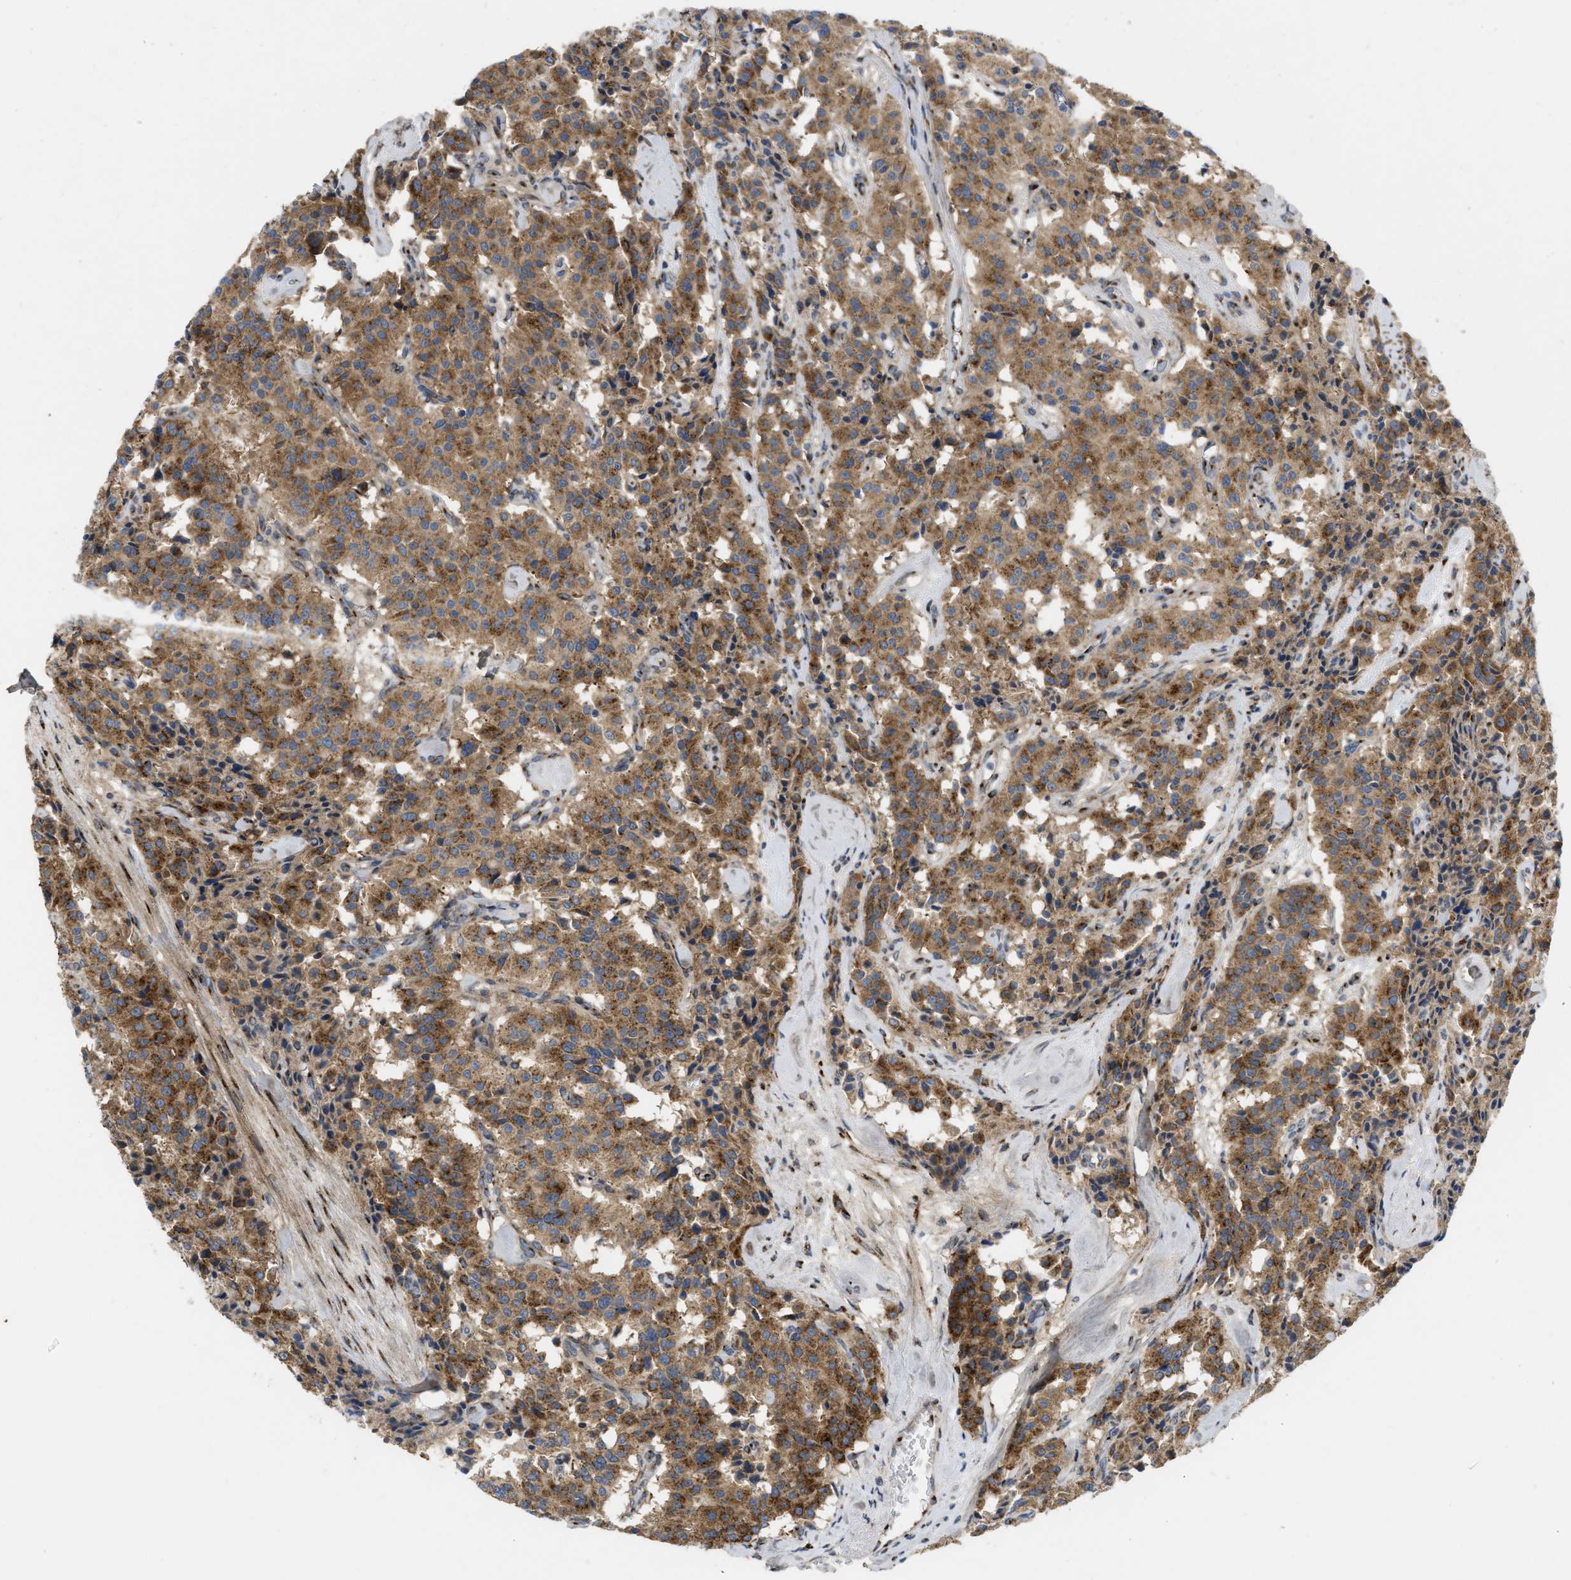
{"staining": {"intensity": "moderate", "quantity": ">75%", "location": "cytoplasmic/membranous"}, "tissue": "carcinoid", "cell_type": "Tumor cells", "image_type": "cancer", "snomed": [{"axis": "morphology", "description": "Carcinoid, malignant, NOS"}, {"axis": "topography", "description": "Lung"}], "caption": "Immunohistochemical staining of malignant carcinoid demonstrates medium levels of moderate cytoplasmic/membranous protein expression in approximately >75% of tumor cells. (brown staining indicates protein expression, while blue staining denotes nuclei).", "gene": "ZNF70", "patient": {"sex": "male", "age": 30}}